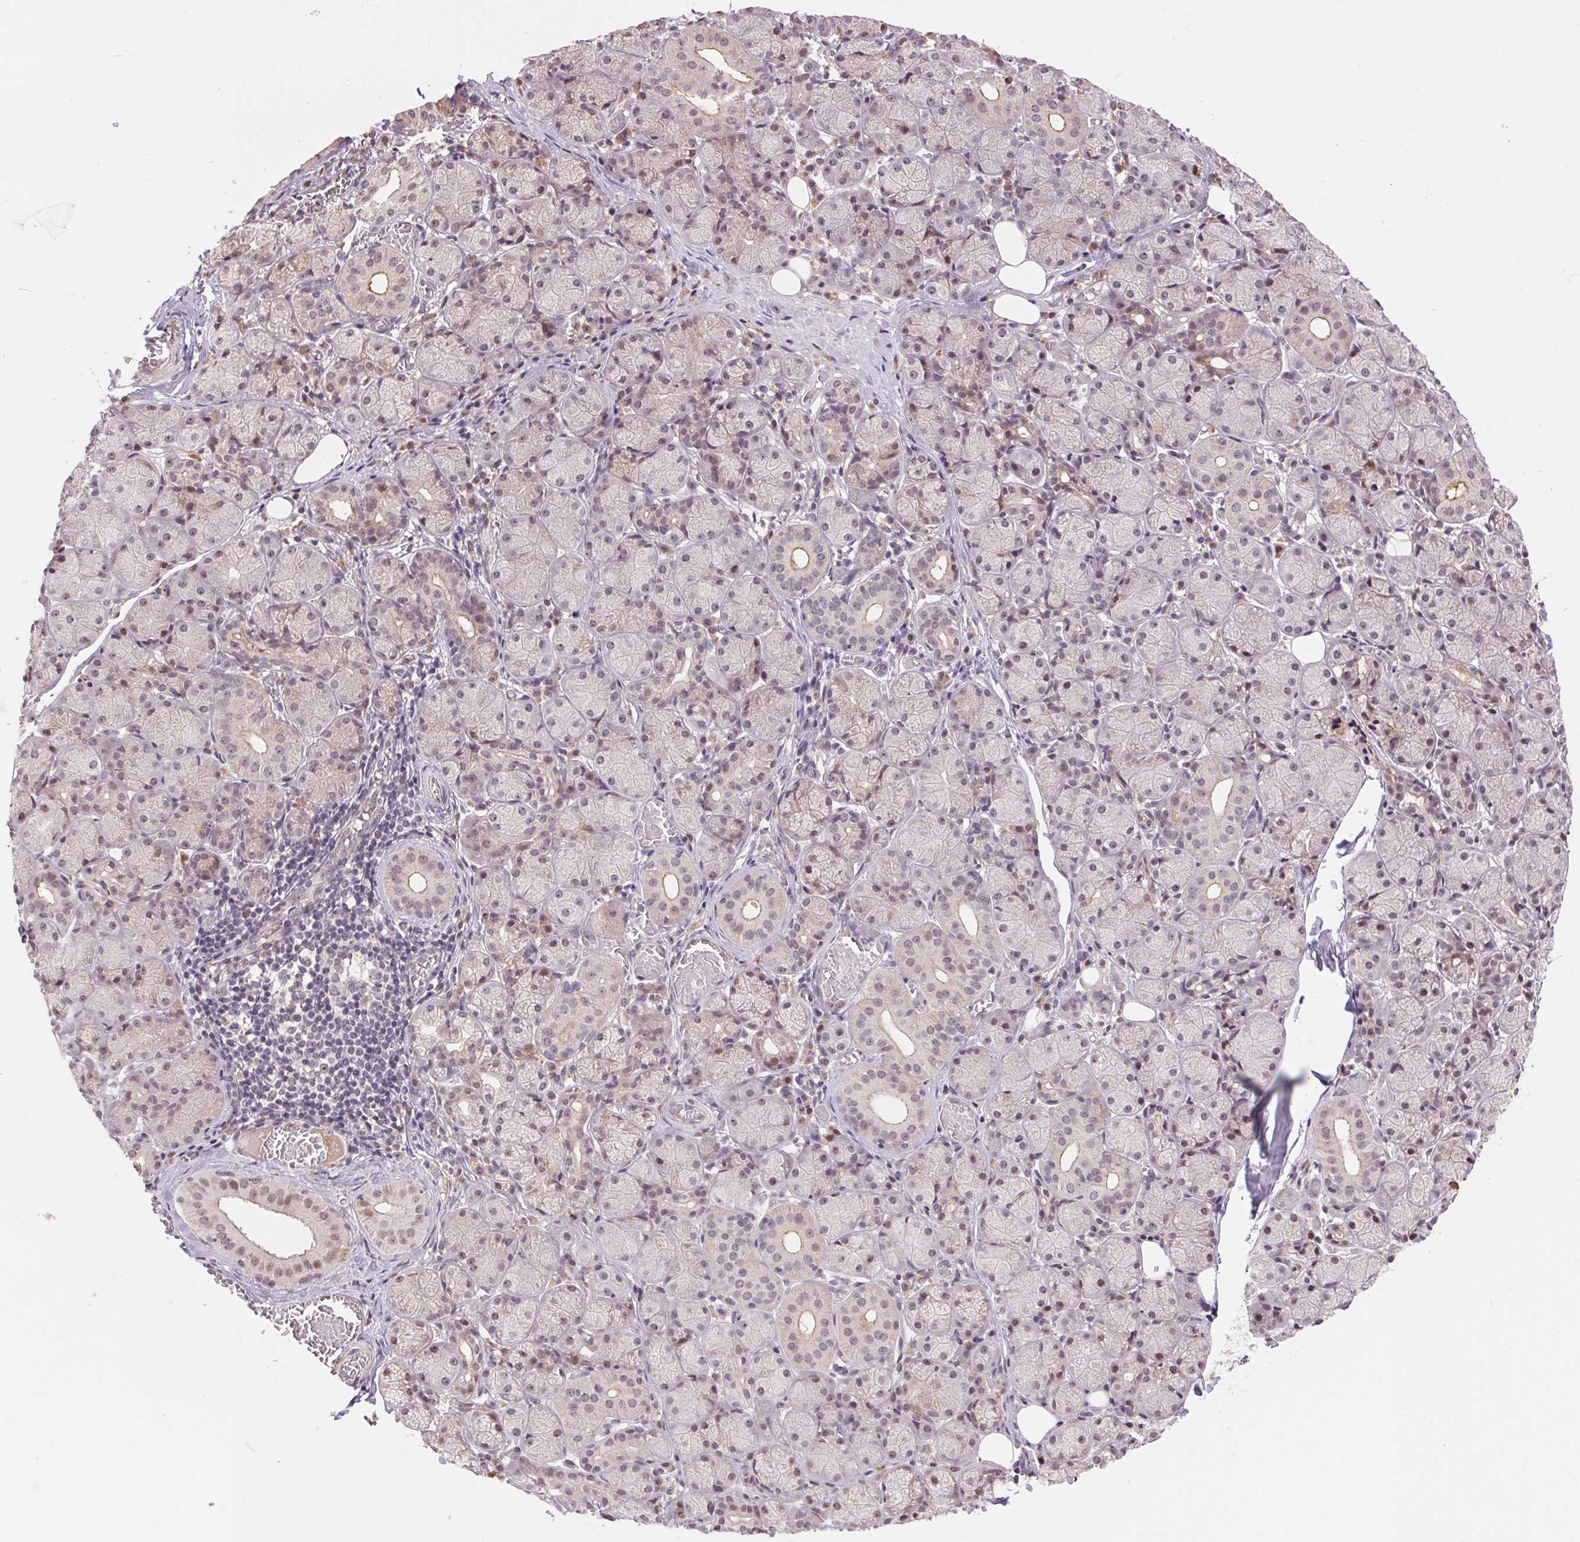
{"staining": {"intensity": "weak", "quantity": "25%-75%", "location": "cytoplasmic/membranous,nuclear"}, "tissue": "salivary gland", "cell_type": "Glandular cells", "image_type": "normal", "snomed": [{"axis": "morphology", "description": "Normal tissue, NOS"}, {"axis": "topography", "description": "Salivary gland"}, {"axis": "topography", "description": "Peripheral nerve tissue"}], "caption": "Protein expression analysis of benign human salivary gland reveals weak cytoplasmic/membranous,nuclear staining in about 25%-75% of glandular cells. Nuclei are stained in blue.", "gene": "CHMP4B", "patient": {"sex": "female", "age": 24}}